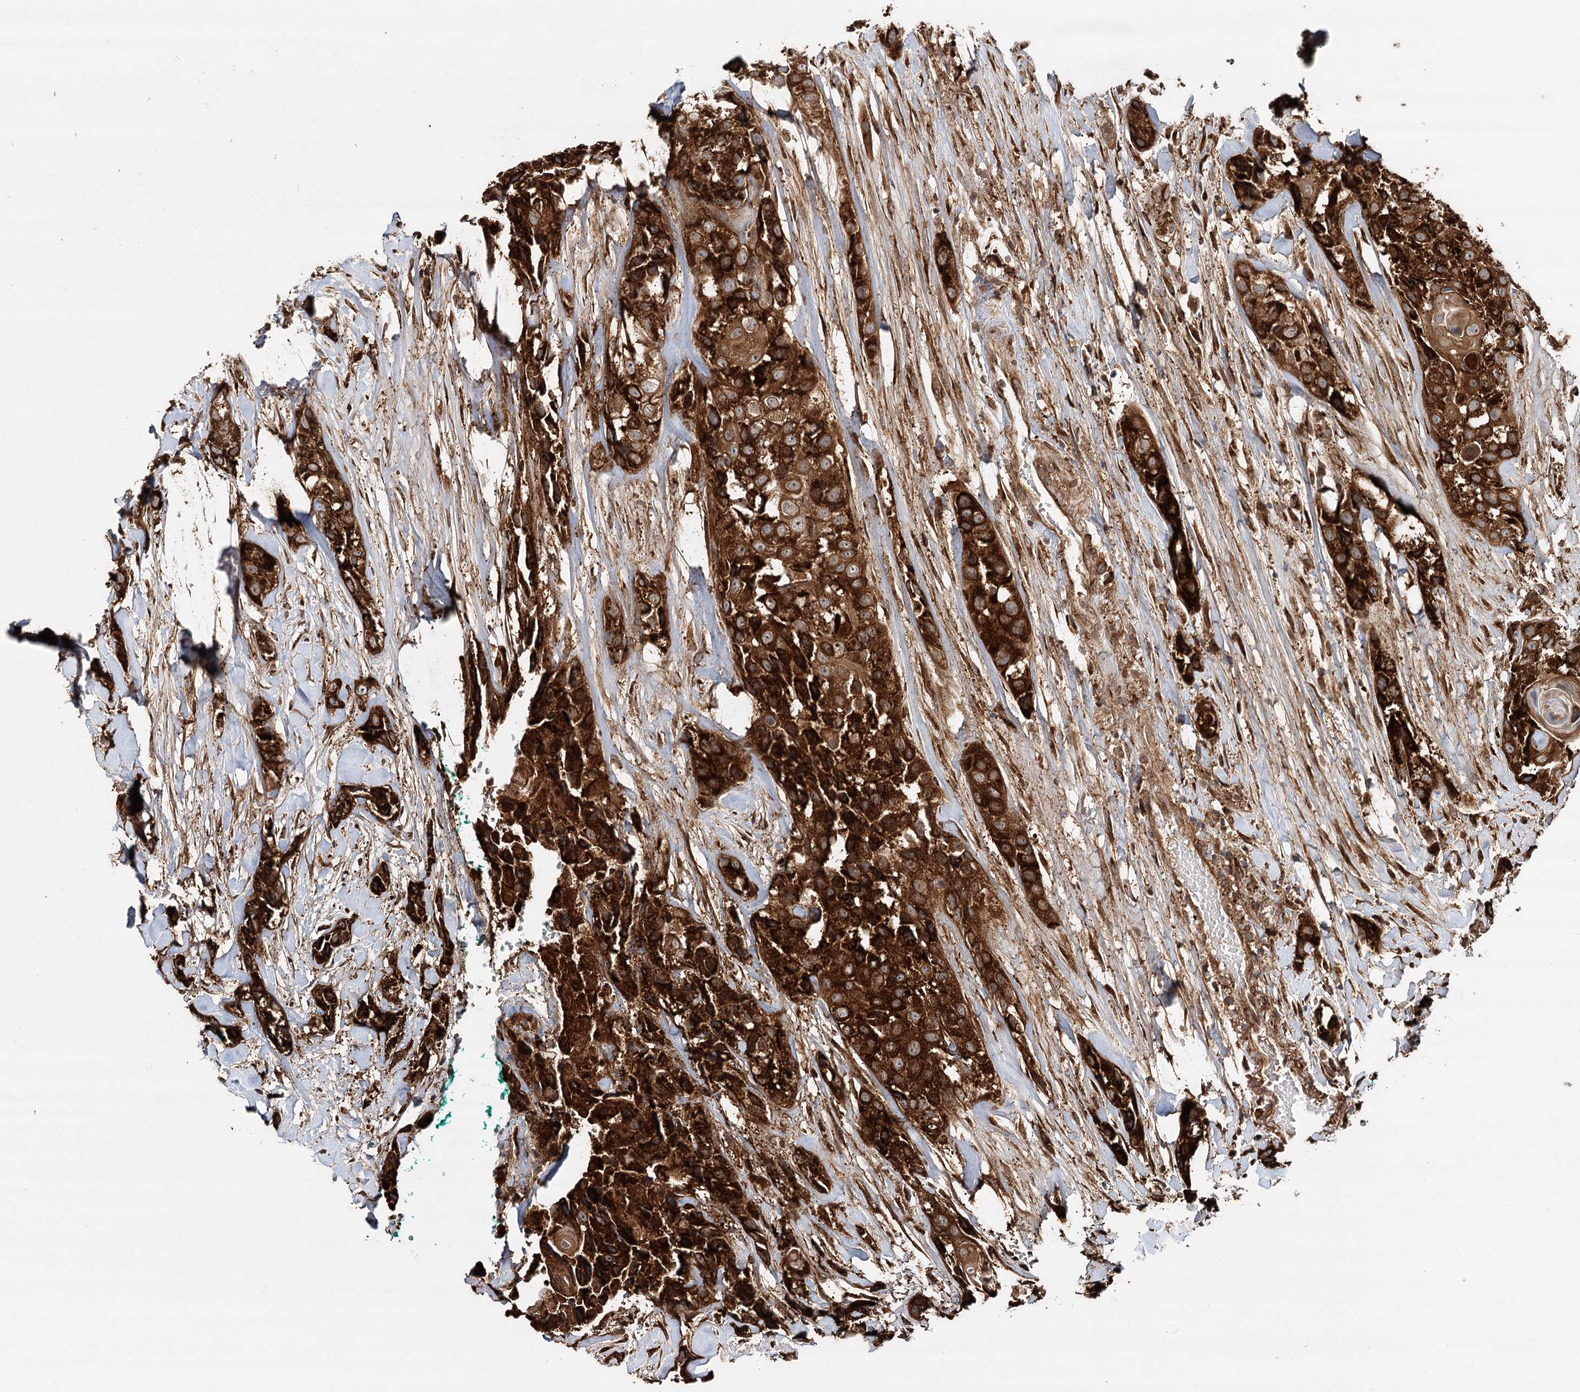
{"staining": {"intensity": "strong", "quantity": ">75%", "location": "cytoplasmic/membranous"}, "tissue": "head and neck cancer", "cell_type": "Tumor cells", "image_type": "cancer", "snomed": [{"axis": "morphology", "description": "Normal tissue, NOS"}, {"axis": "morphology", "description": "Squamous cell carcinoma, NOS"}, {"axis": "topography", "description": "Skeletal muscle"}, {"axis": "topography", "description": "Head-Neck"}], "caption": "Tumor cells reveal strong cytoplasmic/membranous positivity in about >75% of cells in head and neck cancer.", "gene": "DNAJB14", "patient": {"sex": "male", "age": 51}}